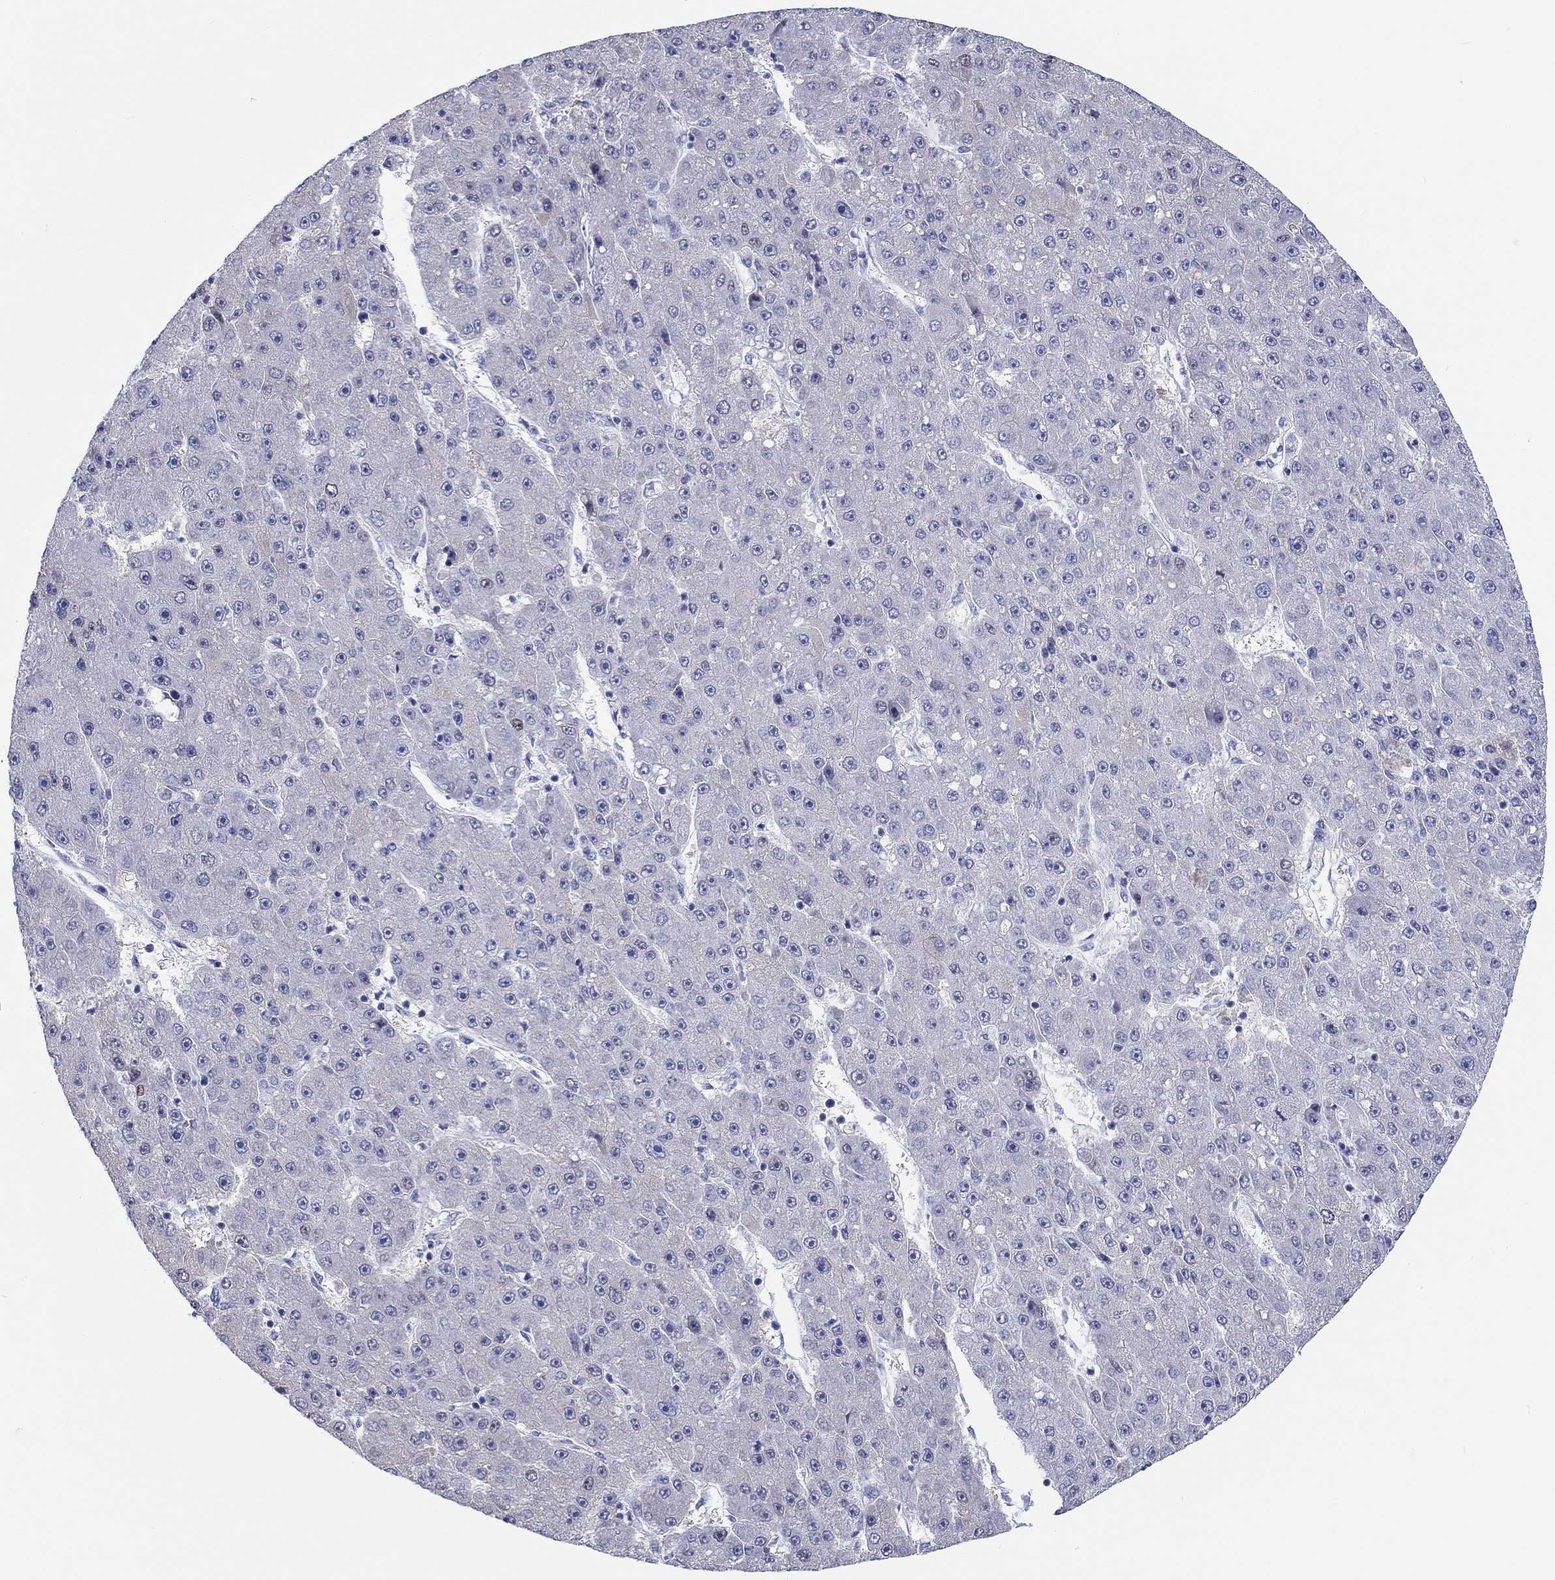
{"staining": {"intensity": "negative", "quantity": "none", "location": "none"}, "tissue": "liver cancer", "cell_type": "Tumor cells", "image_type": "cancer", "snomed": [{"axis": "morphology", "description": "Carcinoma, Hepatocellular, NOS"}, {"axis": "topography", "description": "Liver"}], "caption": "Immunohistochemistry micrograph of human liver cancer stained for a protein (brown), which displays no positivity in tumor cells. (DAB (3,3'-diaminobenzidine) immunohistochemistry visualized using brightfield microscopy, high magnification).", "gene": "H1-1", "patient": {"sex": "male", "age": 67}}